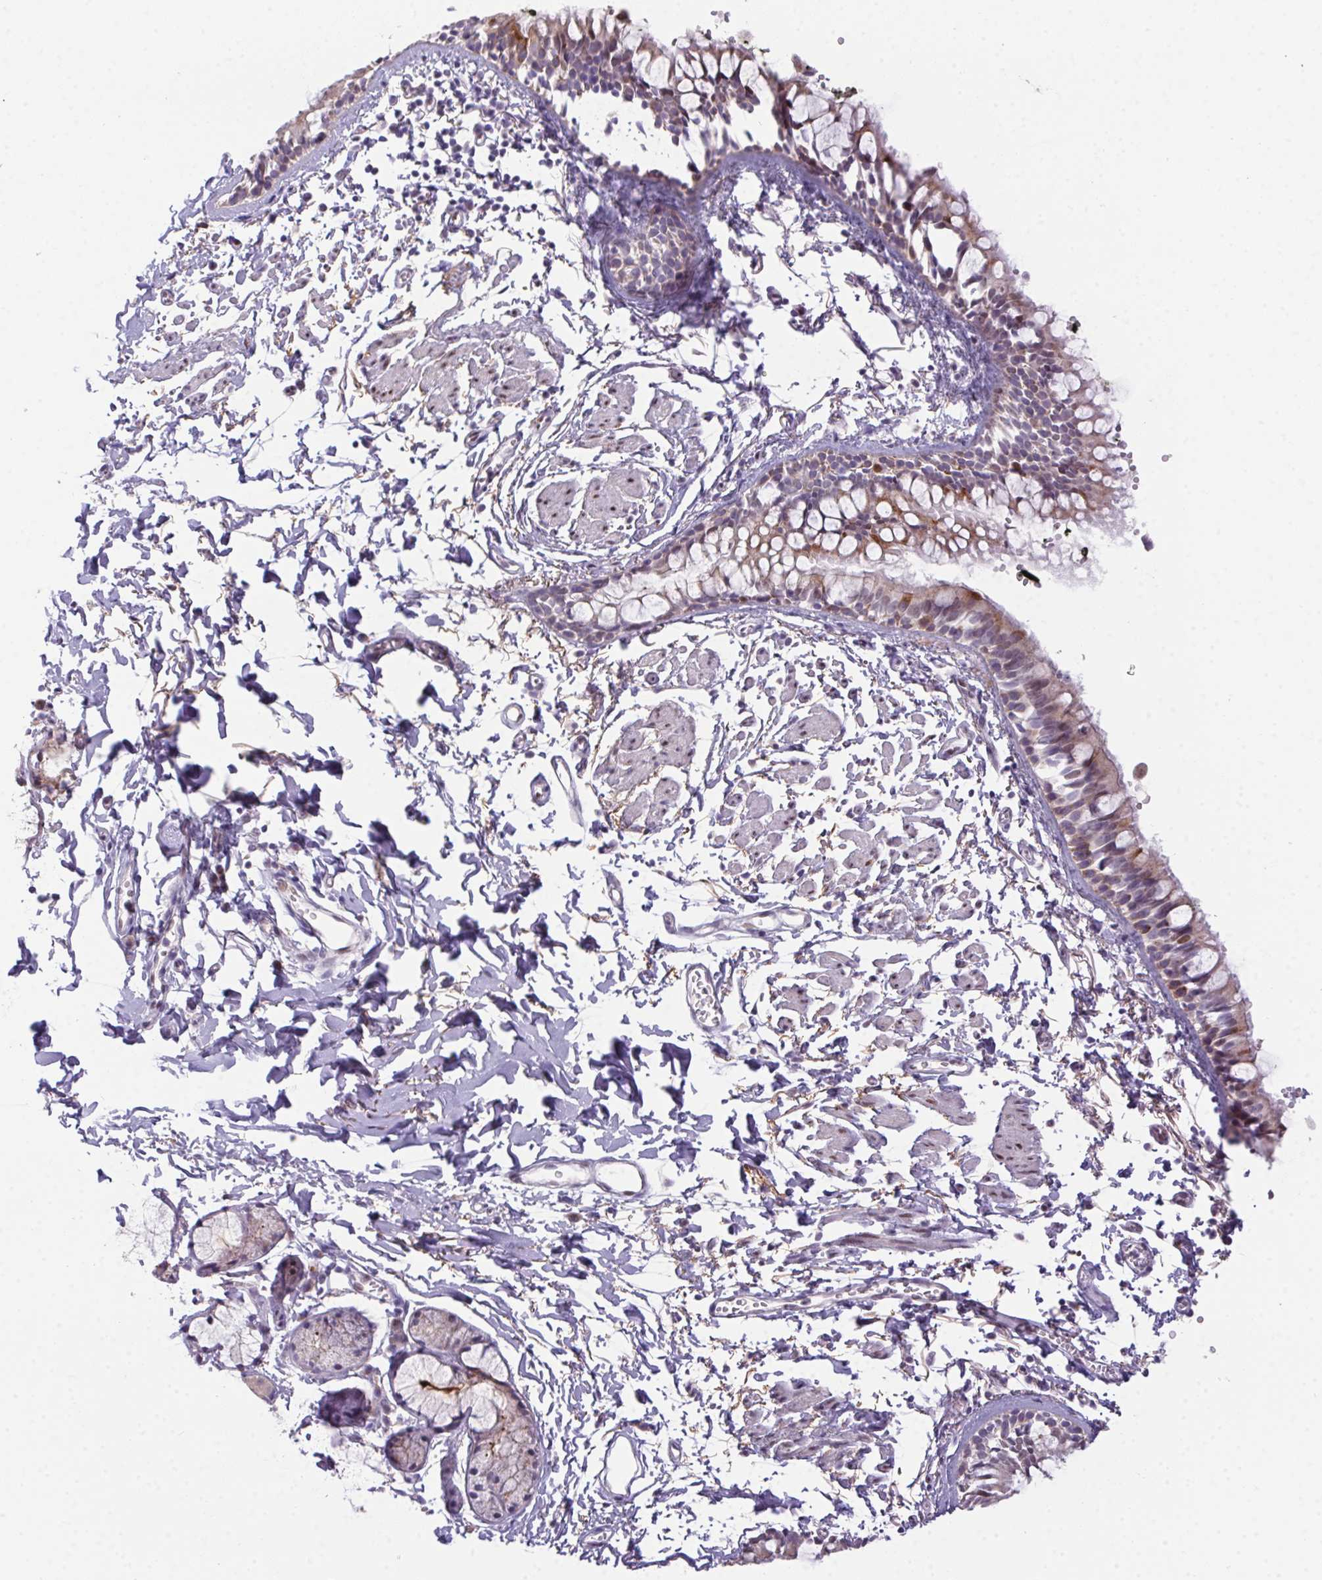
{"staining": {"intensity": "moderate", "quantity": "25%-75%", "location": "cytoplasmic/membranous"}, "tissue": "bronchus", "cell_type": "Respiratory epithelial cells", "image_type": "normal", "snomed": [{"axis": "morphology", "description": "Normal tissue, NOS"}, {"axis": "topography", "description": "Cartilage tissue"}, {"axis": "topography", "description": "Bronchus"}], "caption": "Protein staining of benign bronchus demonstrates moderate cytoplasmic/membranous expression in about 25%-75% of respiratory epithelial cells. The protein of interest is shown in brown color, while the nuclei are stained blue.", "gene": "SP9", "patient": {"sex": "female", "age": 59}}